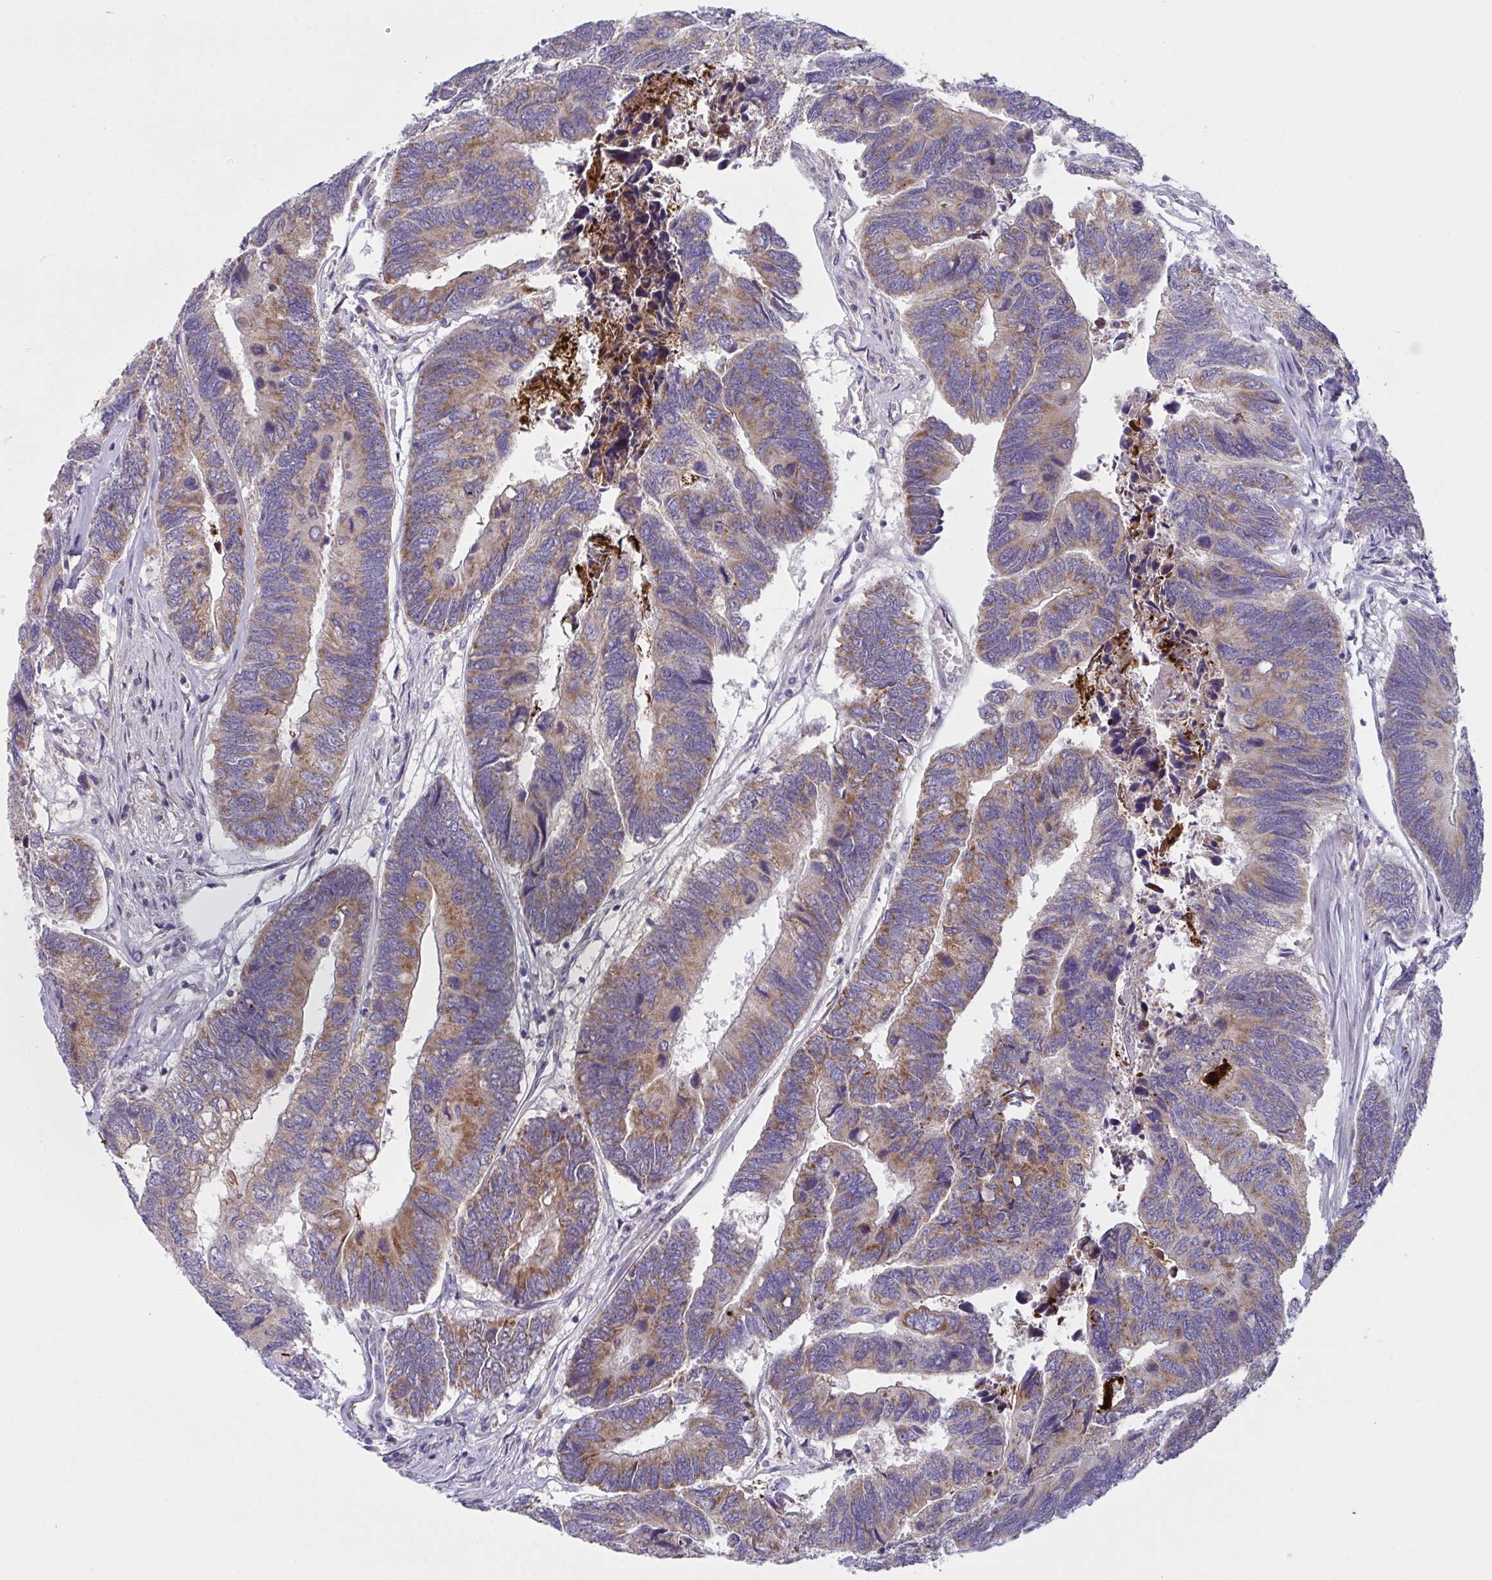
{"staining": {"intensity": "moderate", "quantity": ">75%", "location": "cytoplasmic/membranous"}, "tissue": "colorectal cancer", "cell_type": "Tumor cells", "image_type": "cancer", "snomed": [{"axis": "morphology", "description": "Adenocarcinoma, NOS"}, {"axis": "topography", "description": "Colon"}], "caption": "This is an image of immunohistochemistry (IHC) staining of colorectal cancer, which shows moderate staining in the cytoplasmic/membranous of tumor cells.", "gene": "MRPS2", "patient": {"sex": "female", "age": 67}}